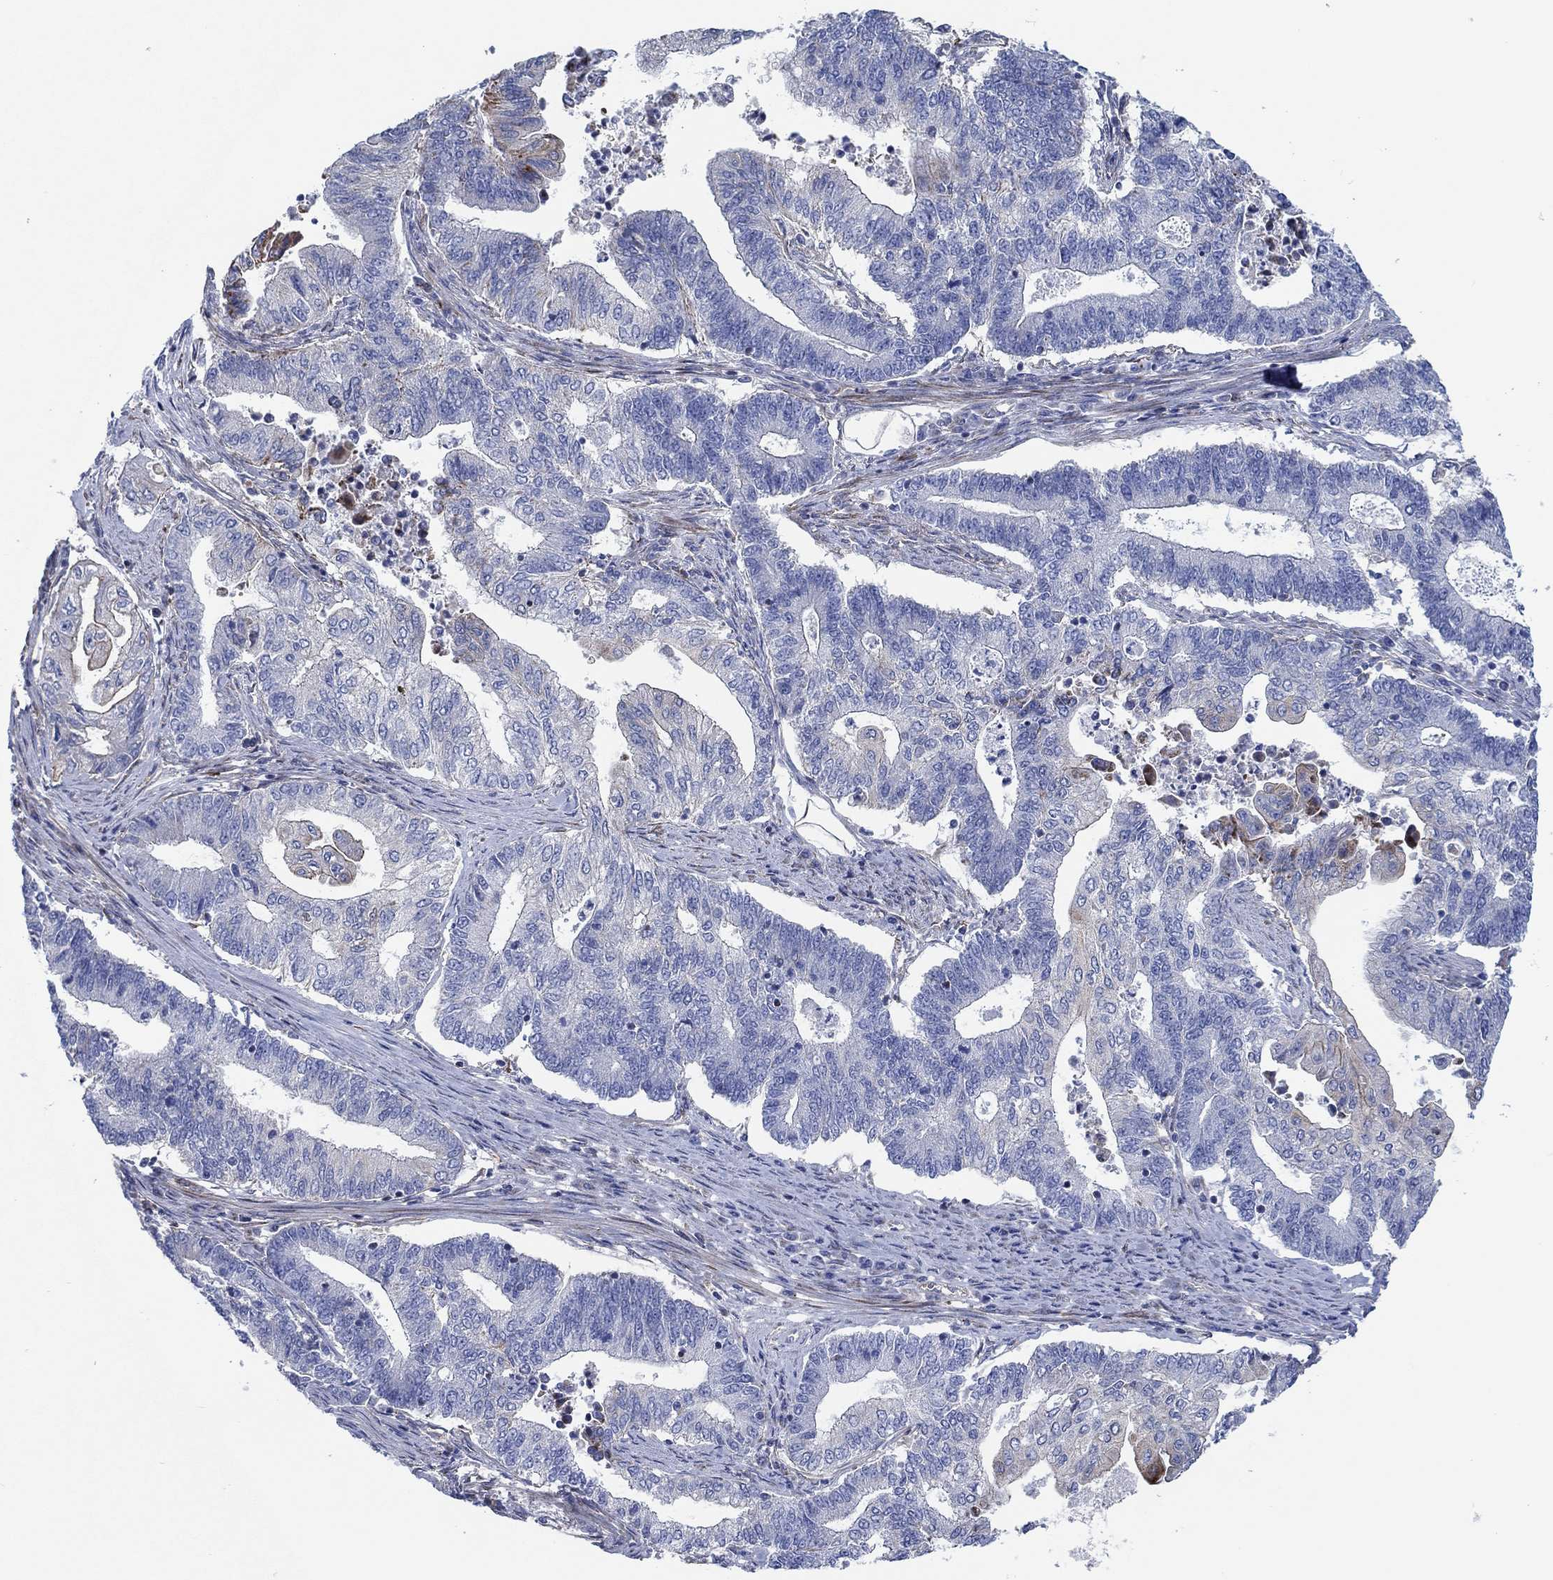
{"staining": {"intensity": "negative", "quantity": "none", "location": "none"}, "tissue": "endometrial cancer", "cell_type": "Tumor cells", "image_type": "cancer", "snomed": [{"axis": "morphology", "description": "Adenocarcinoma, NOS"}, {"axis": "topography", "description": "Uterus"}, {"axis": "topography", "description": "Endometrium"}], "caption": "High magnification brightfield microscopy of adenocarcinoma (endometrial) stained with DAB (brown) and counterstained with hematoxylin (blue): tumor cells show no significant expression. (DAB immunohistochemistry (IHC) visualized using brightfield microscopy, high magnification).", "gene": "FMN1", "patient": {"sex": "female", "age": 54}}